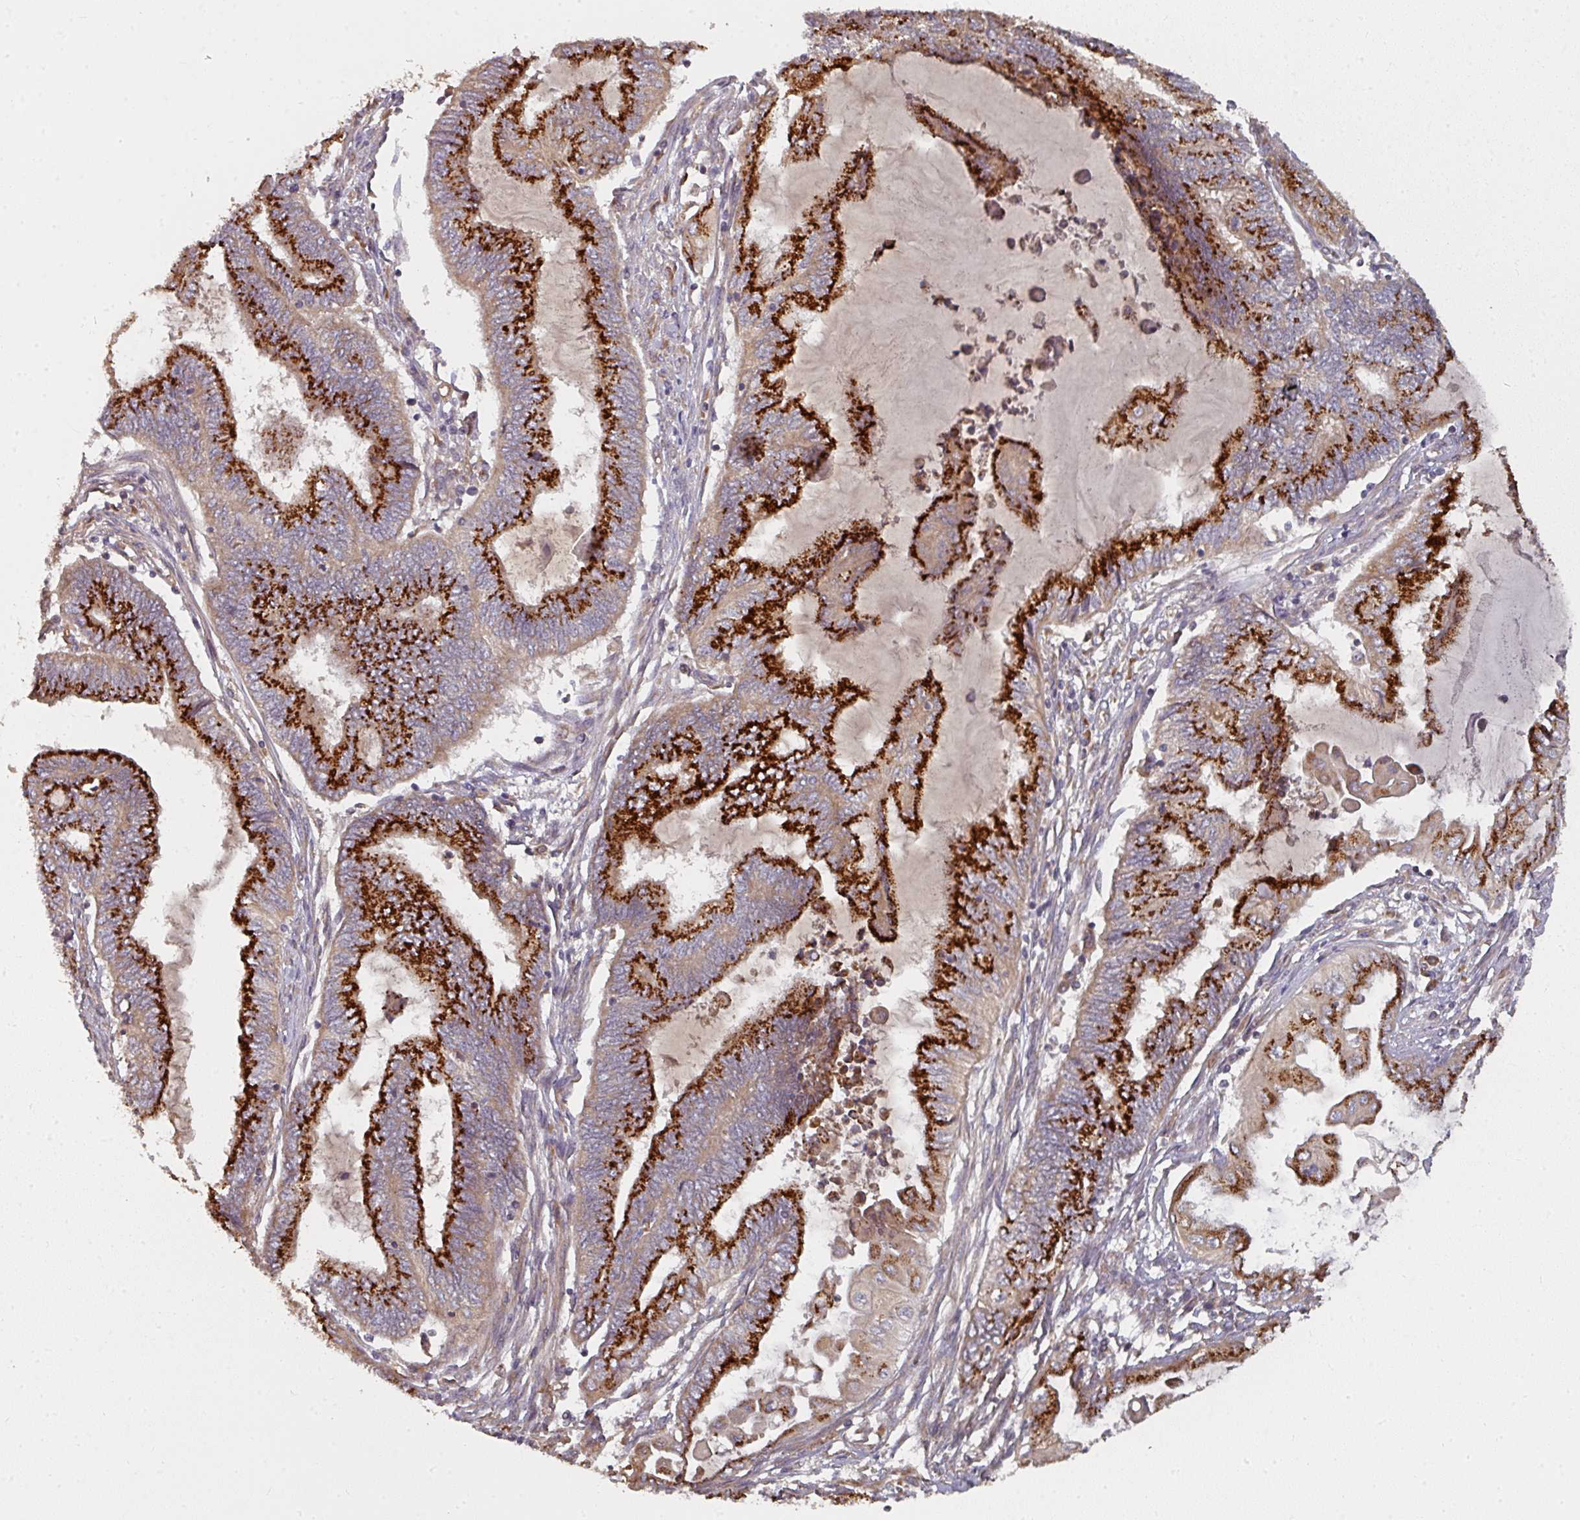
{"staining": {"intensity": "strong", "quantity": ">75%", "location": "cytoplasmic/membranous"}, "tissue": "endometrial cancer", "cell_type": "Tumor cells", "image_type": "cancer", "snomed": [{"axis": "morphology", "description": "Adenocarcinoma, NOS"}, {"axis": "topography", "description": "Uterus"}, {"axis": "topography", "description": "Endometrium"}], "caption": "Immunohistochemical staining of endometrial adenocarcinoma reveals high levels of strong cytoplasmic/membranous protein expression in approximately >75% of tumor cells.", "gene": "EDEM2", "patient": {"sex": "female", "age": 70}}